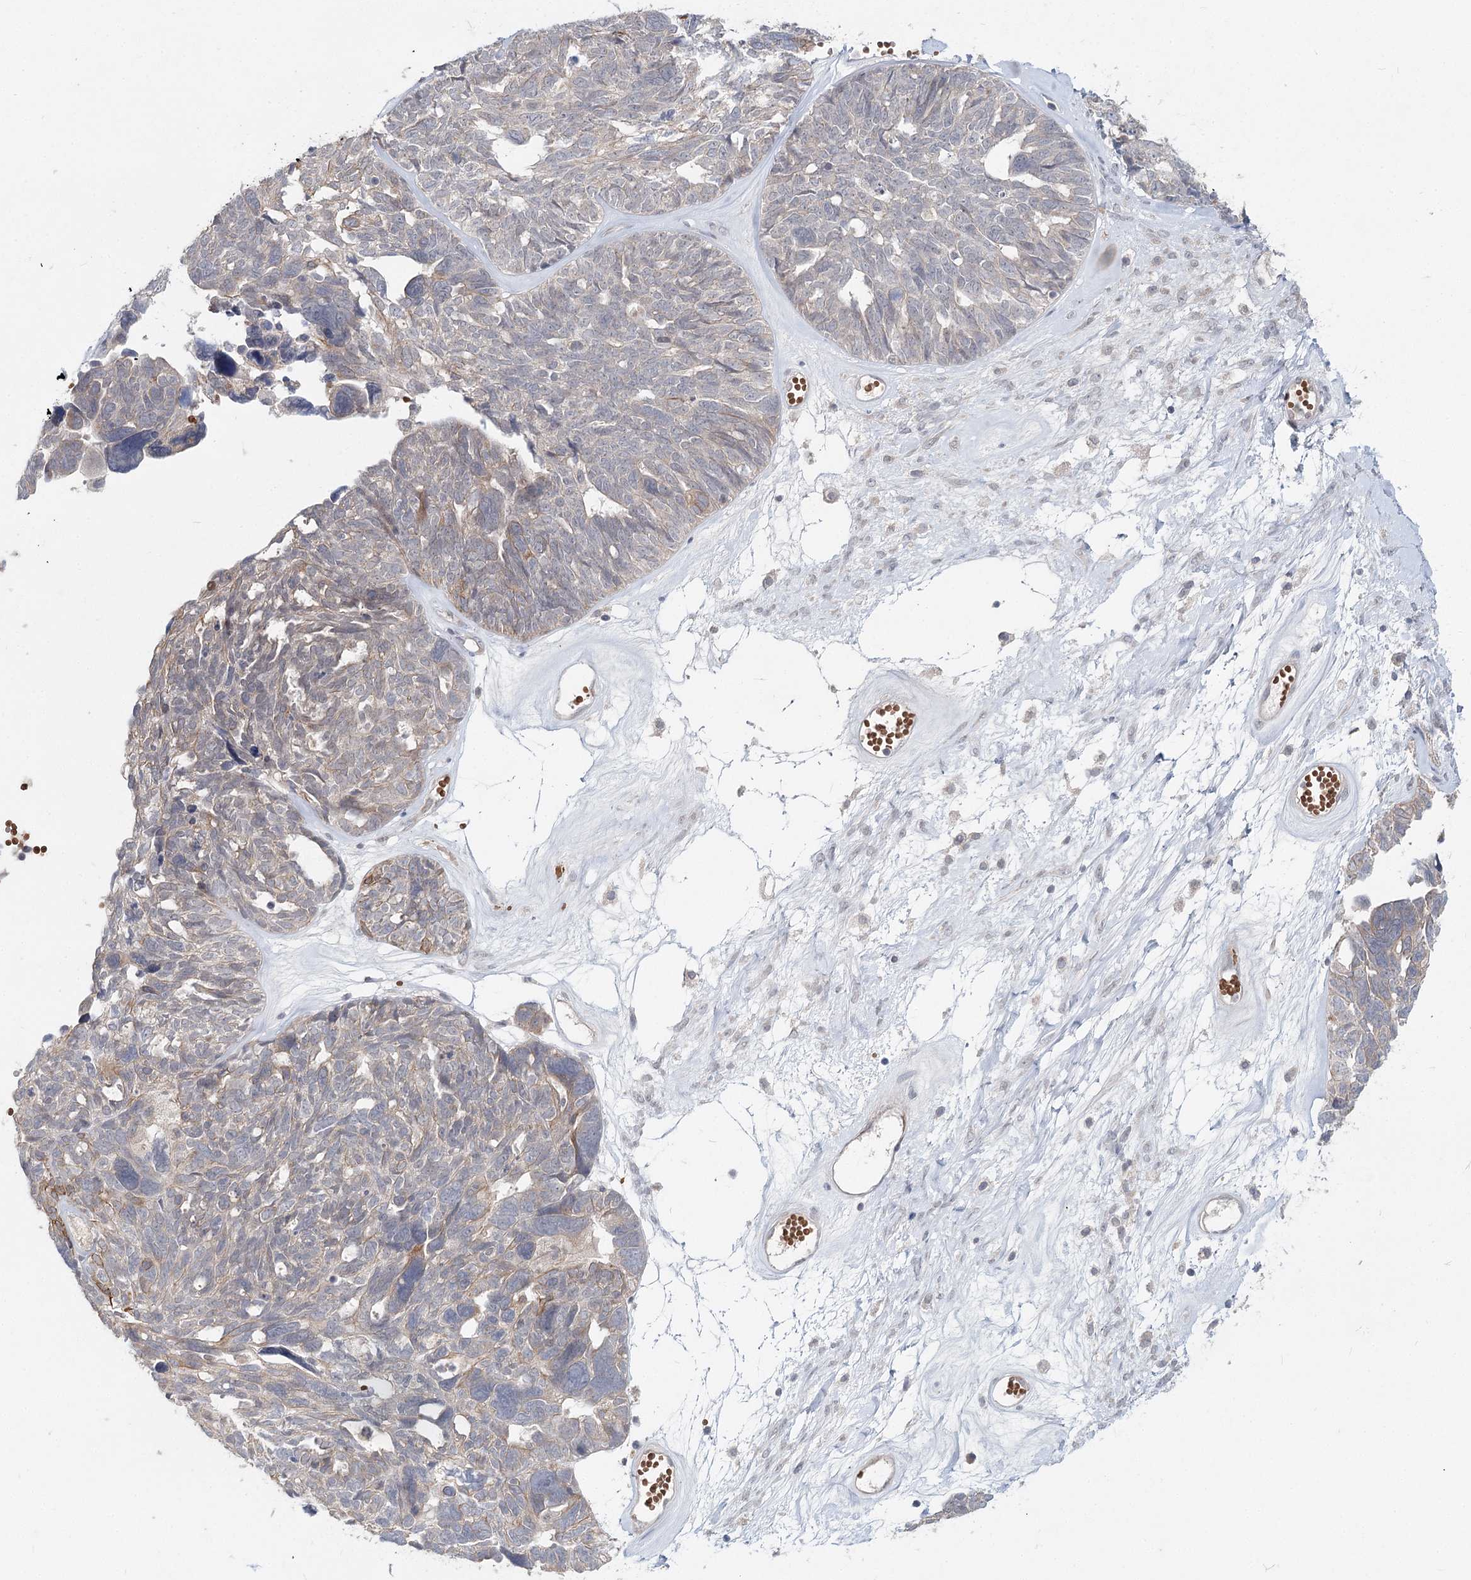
{"staining": {"intensity": "negative", "quantity": "none", "location": "none"}, "tissue": "ovarian cancer", "cell_type": "Tumor cells", "image_type": "cancer", "snomed": [{"axis": "morphology", "description": "Cystadenocarcinoma, serous, NOS"}, {"axis": "topography", "description": "Ovary"}], "caption": "This photomicrograph is of ovarian cancer stained with IHC to label a protein in brown with the nuclei are counter-stained blue. There is no staining in tumor cells.", "gene": "FBXO7", "patient": {"sex": "female", "age": 79}}